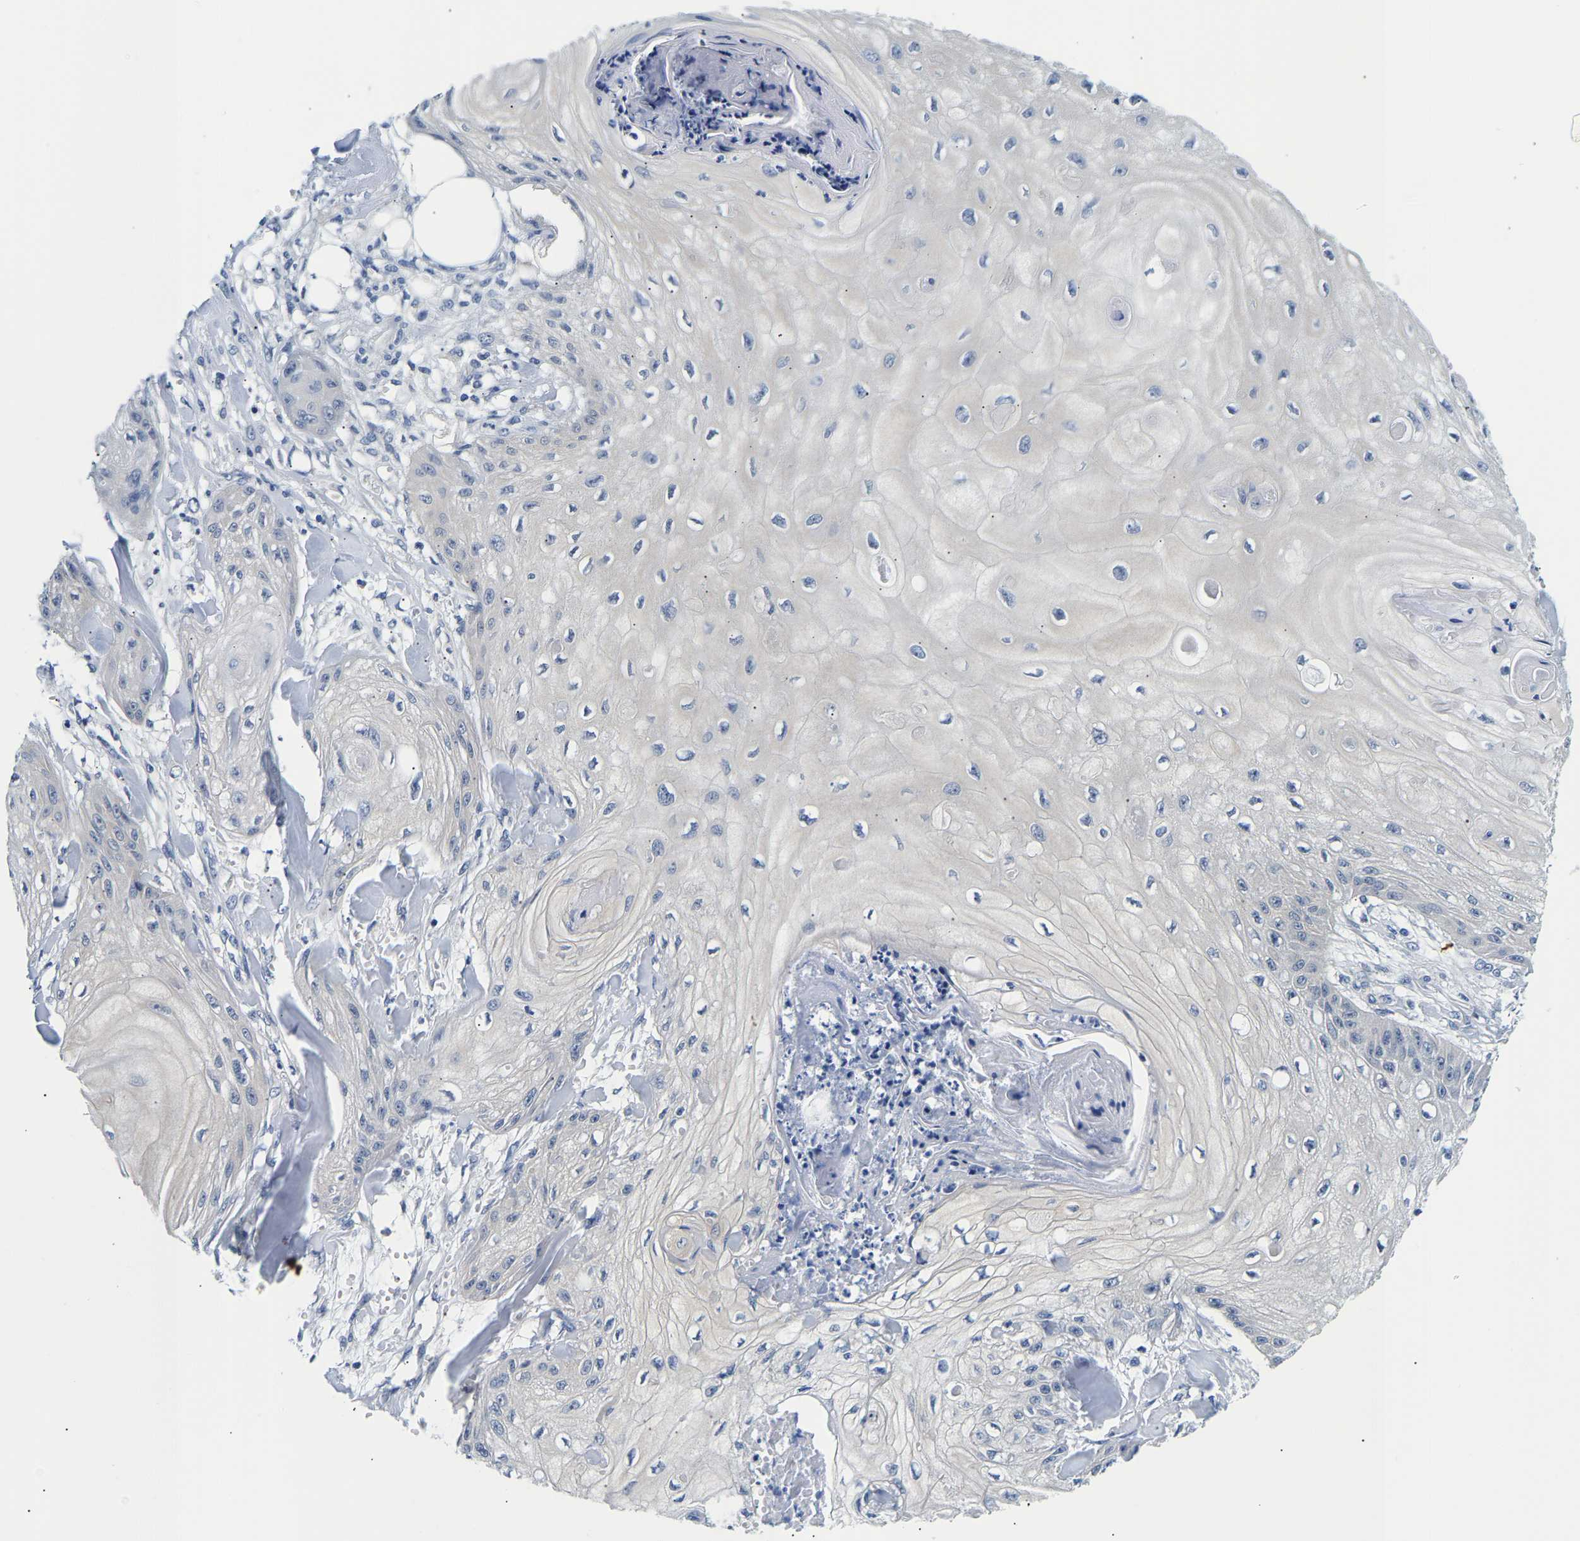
{"staining": {"intensity": "negative", "quantity": "none", "location": "none"}, "tissue": "skin cancer", "cell_type": "Tumor cells", "image_type": "cancer", "snomed": [{"axis": "morphology", "description": "Squamous cell carcinoma, NOS"}, {"axis": "topography", "description": "Skin"}], "caption": "The immunohistochemistry micrograph has no significant expression in tumor cells of skin cancer tissue.", "gene": "UCHL3", "patient": {"sex": "male", "age": 74}}